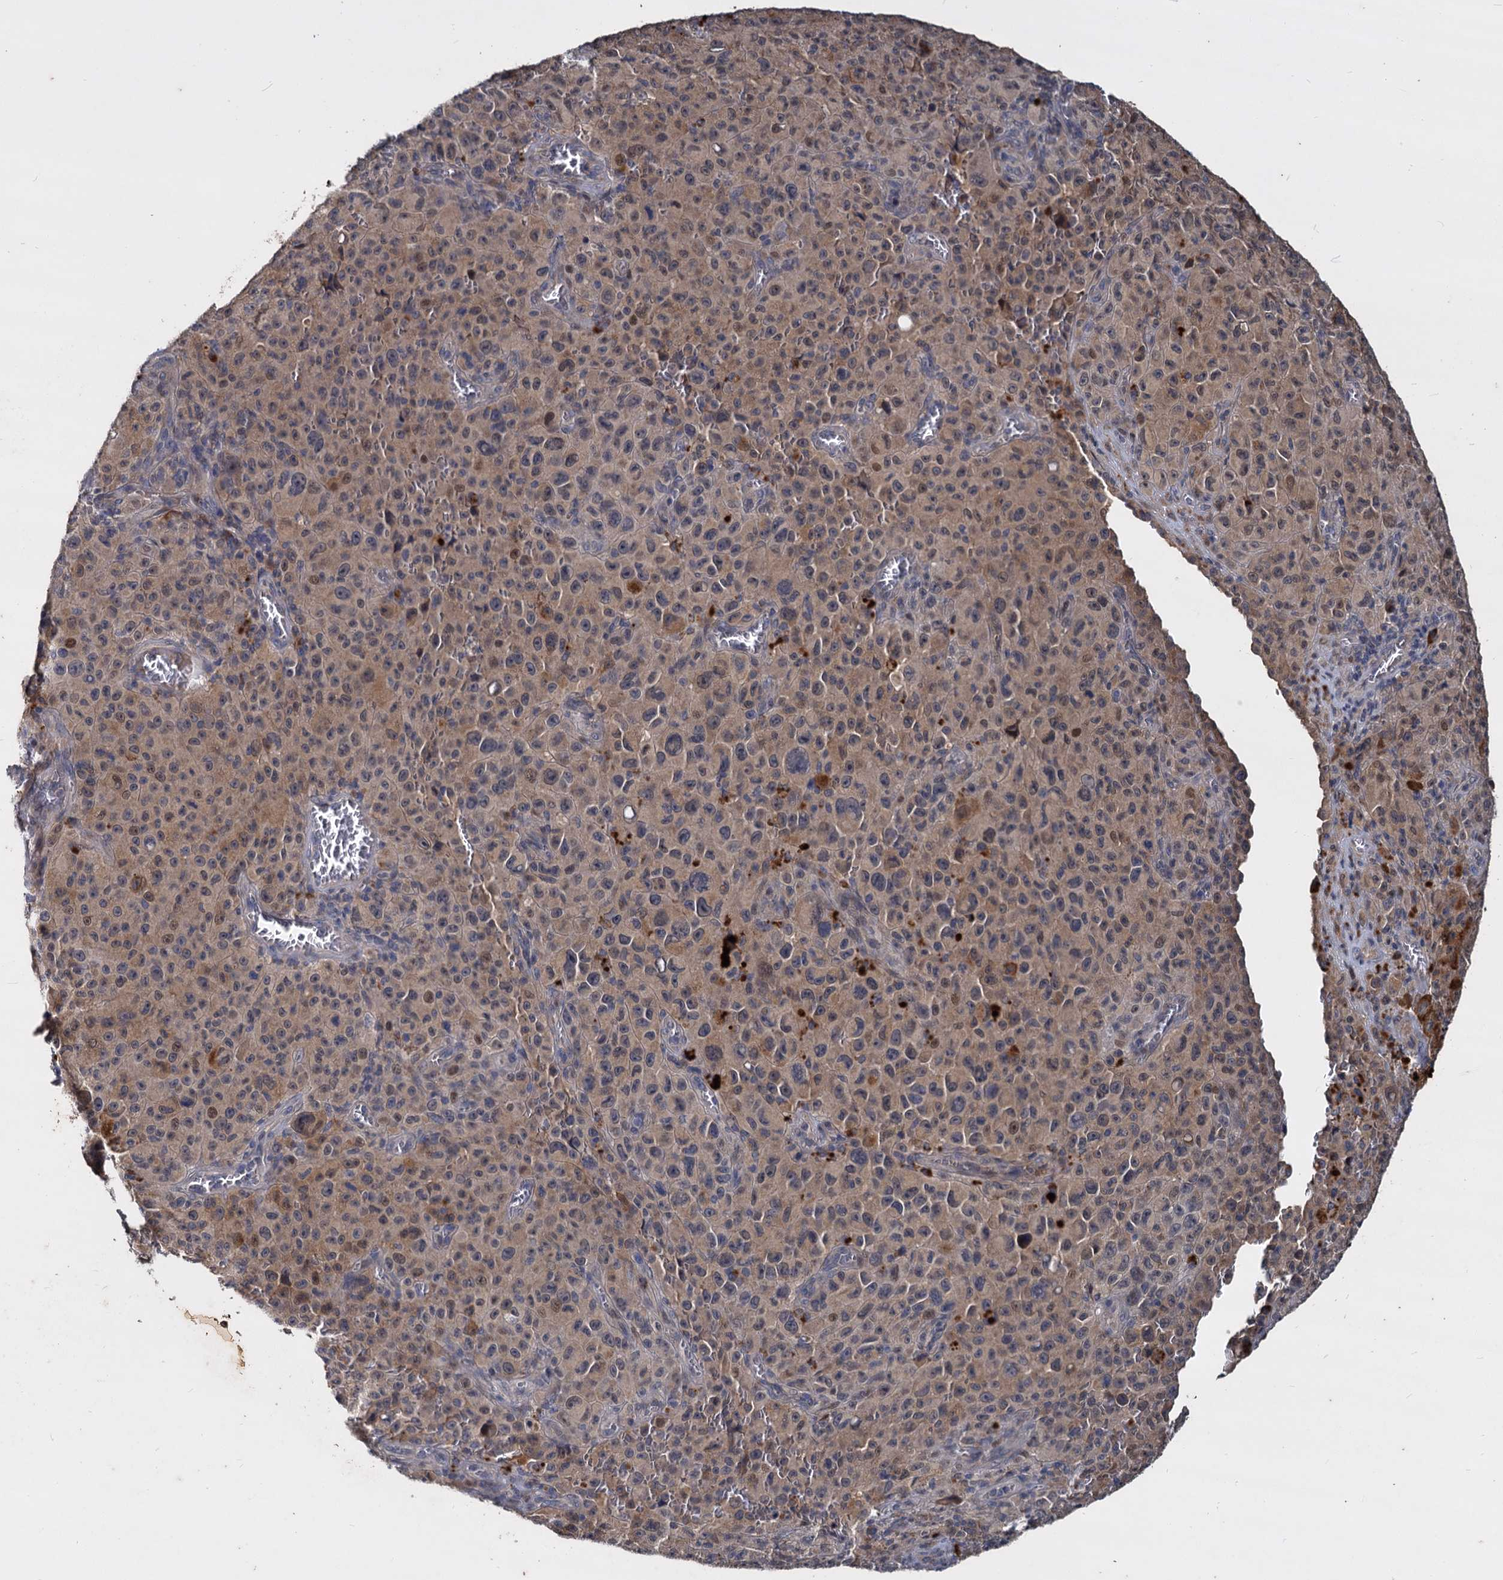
{"staining": {"intensity": "weak", "quantity": "25%-75%", "location": "cytoplasmic/membranous"}, "tissue": "melanoma", "cell_type": "Tumor cells", "image_type": "cancer", "snomed": [{"axis": "morphology", "description": "Malignant melanoma, NOS"}, {"axis": "topography", "description": "Skin"}], "caption": "Human melanoma stained with a brown dye reveals weak cytoplasmic/membranous positive expression in approximately 25%-75% of tumor cells.", "gene": "CCDC184", "patient": {"sex": "female", "age": 82}}